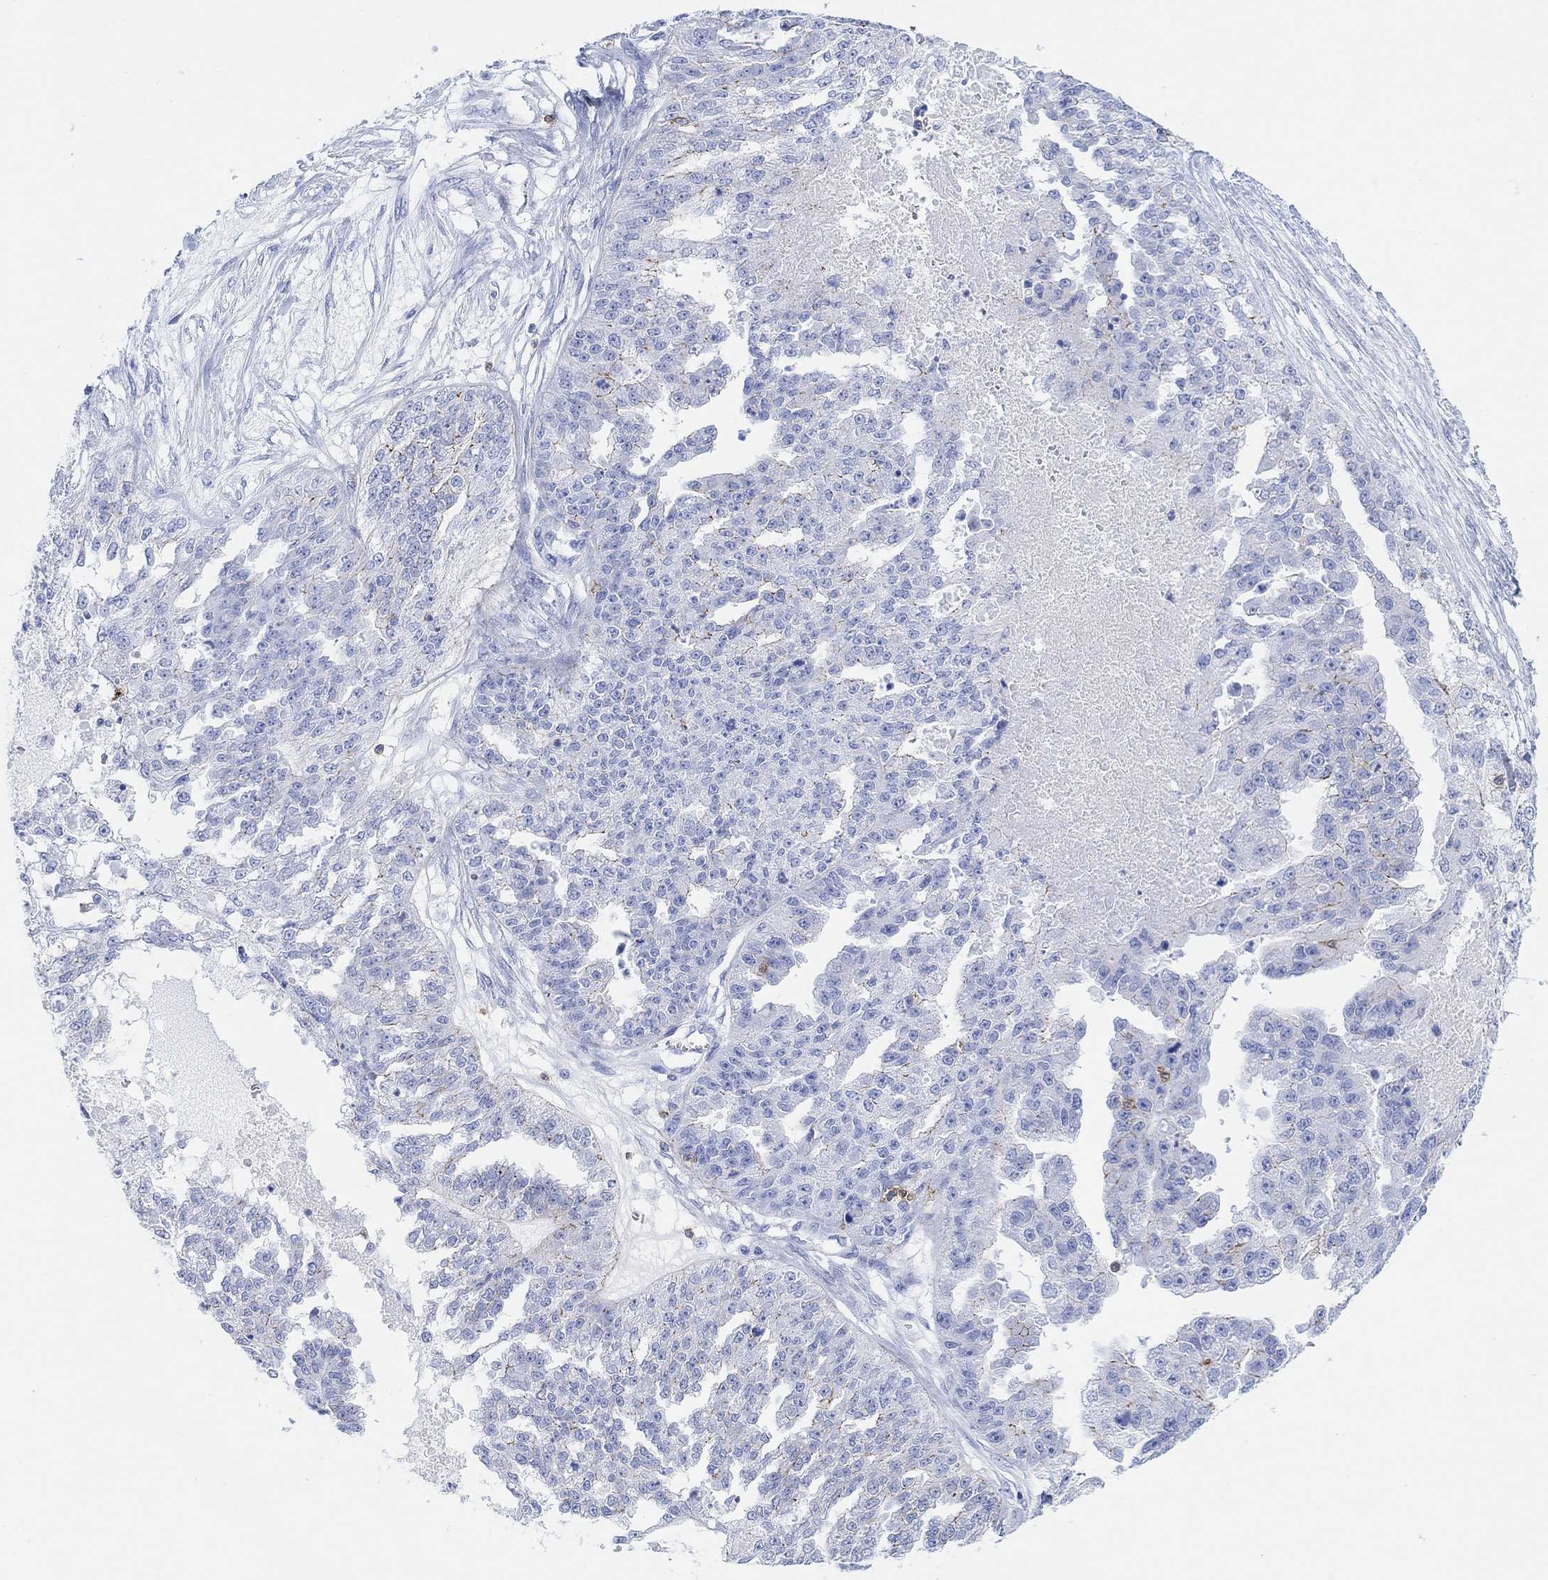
{"staining": {"intensity": "negative", "quantity": "none", "location": "none"}, "tissue": "ovarian cancer", "cell_type": "Tumor cells", "image_type": "cancer", "snomed": [{"axis": "morphology", "description": "Cystadenocarcinoma, serous, NOS"}, {"axis": "topography", "description": "Ovary"}], "caption": "Ovarian serous cystadenocarcinoma stained for a protein using immunohistochemistry demonstrates no expression tumor cells.", "gene": "GPR65", "patient": {"sex": "female", "age": 58}}